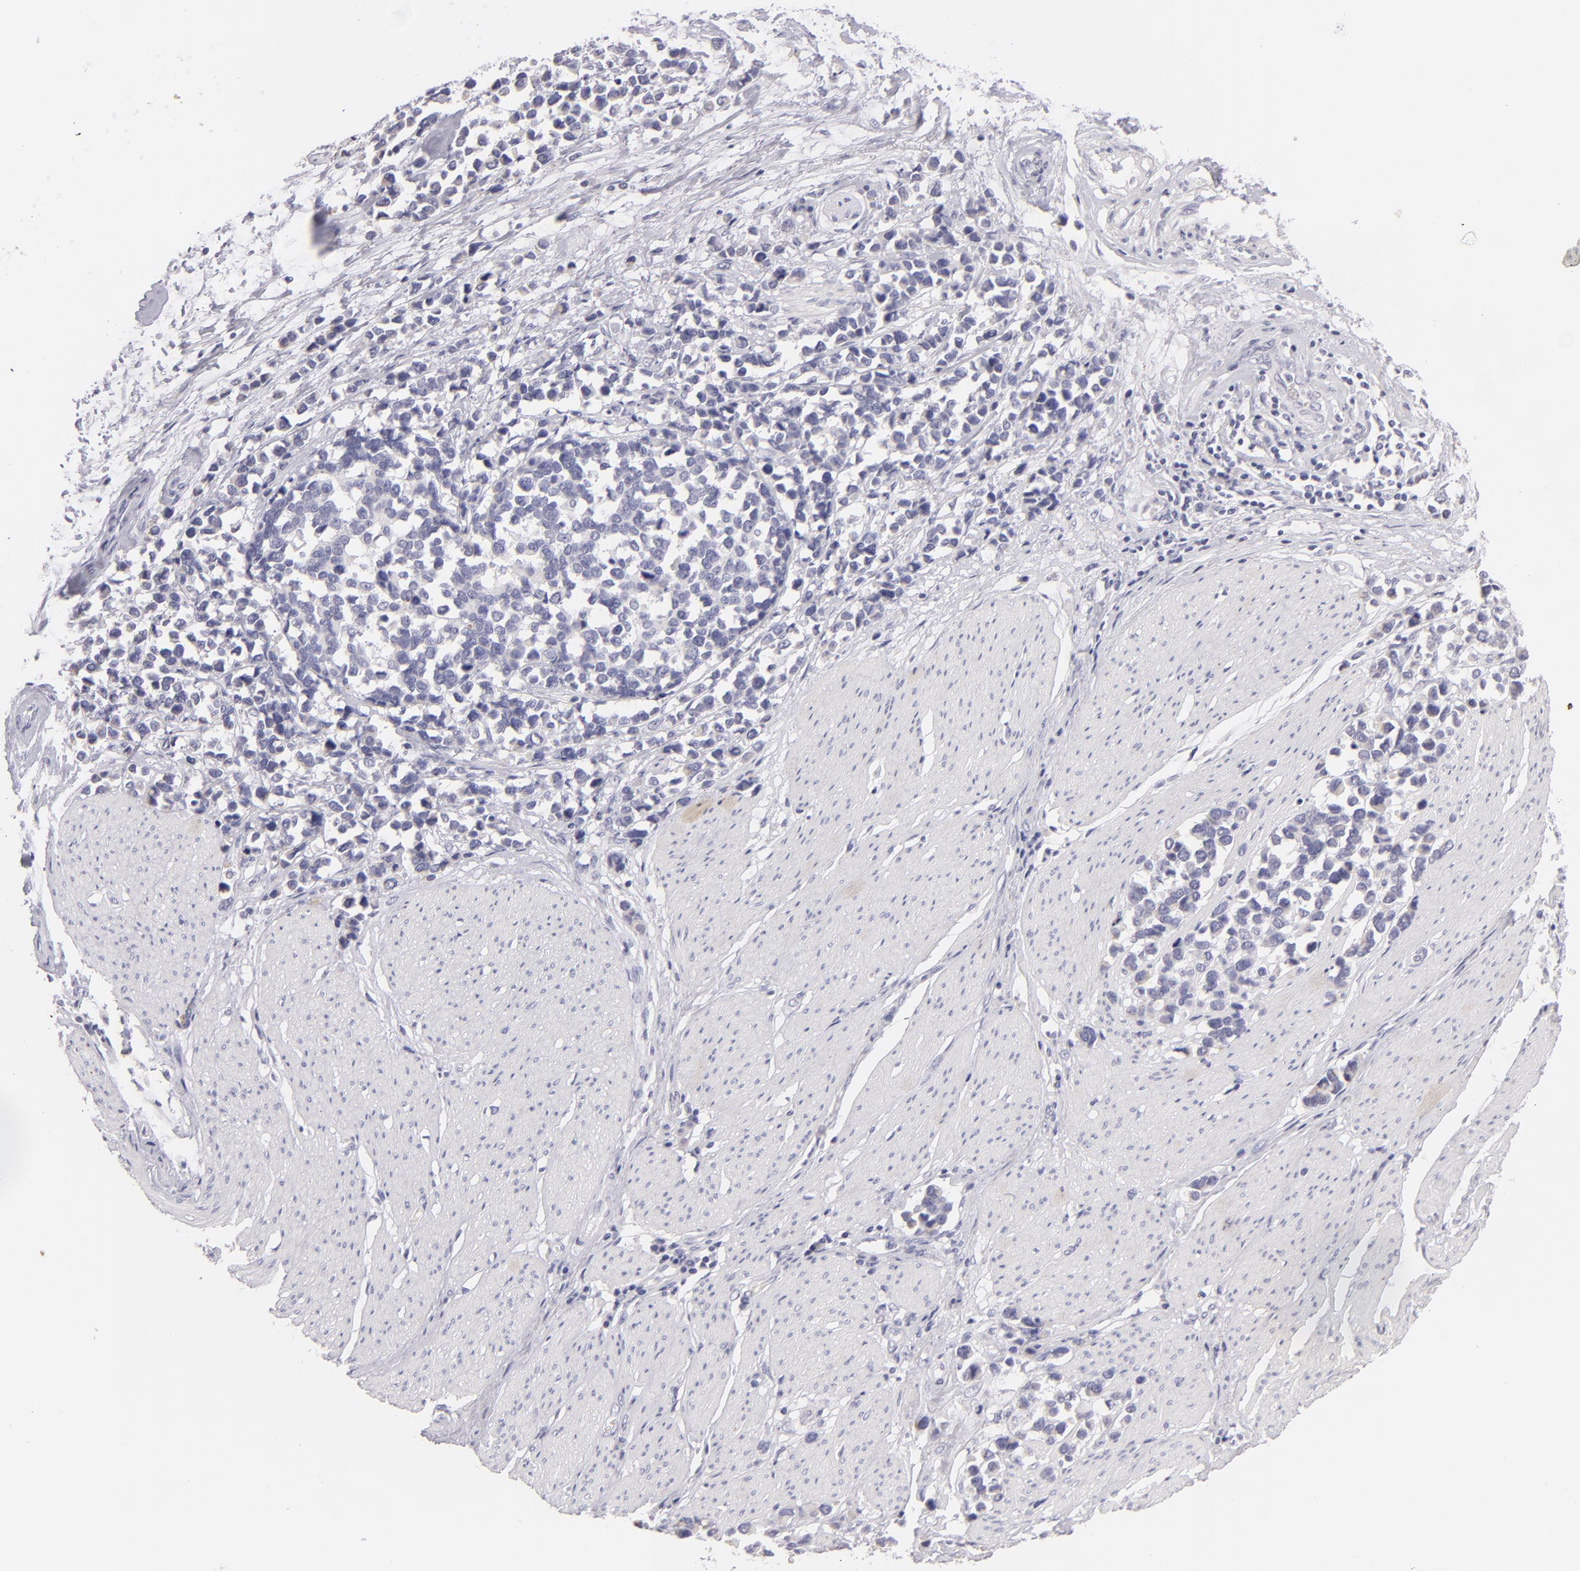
{"staining": {"intensity": "negative", "quantity": "none", "location": "none"}, "tissue": "stomach cancer", "cell_type": "Tumor cells", "image_type": "cancer", "snomed": [{"axis": "morphology", "description": "Adenocarcinoma, NOS"}, {"axis": "topography", "description": "Stomach, upper"}], "caption": "An IHC histopathology image of stomach adenocarcinoma is shown. There is no staining in tumor cells of stomach adenocarcinoma.", "gene": "TNNC1", "patient": {"sex": "male", "age": 71}}